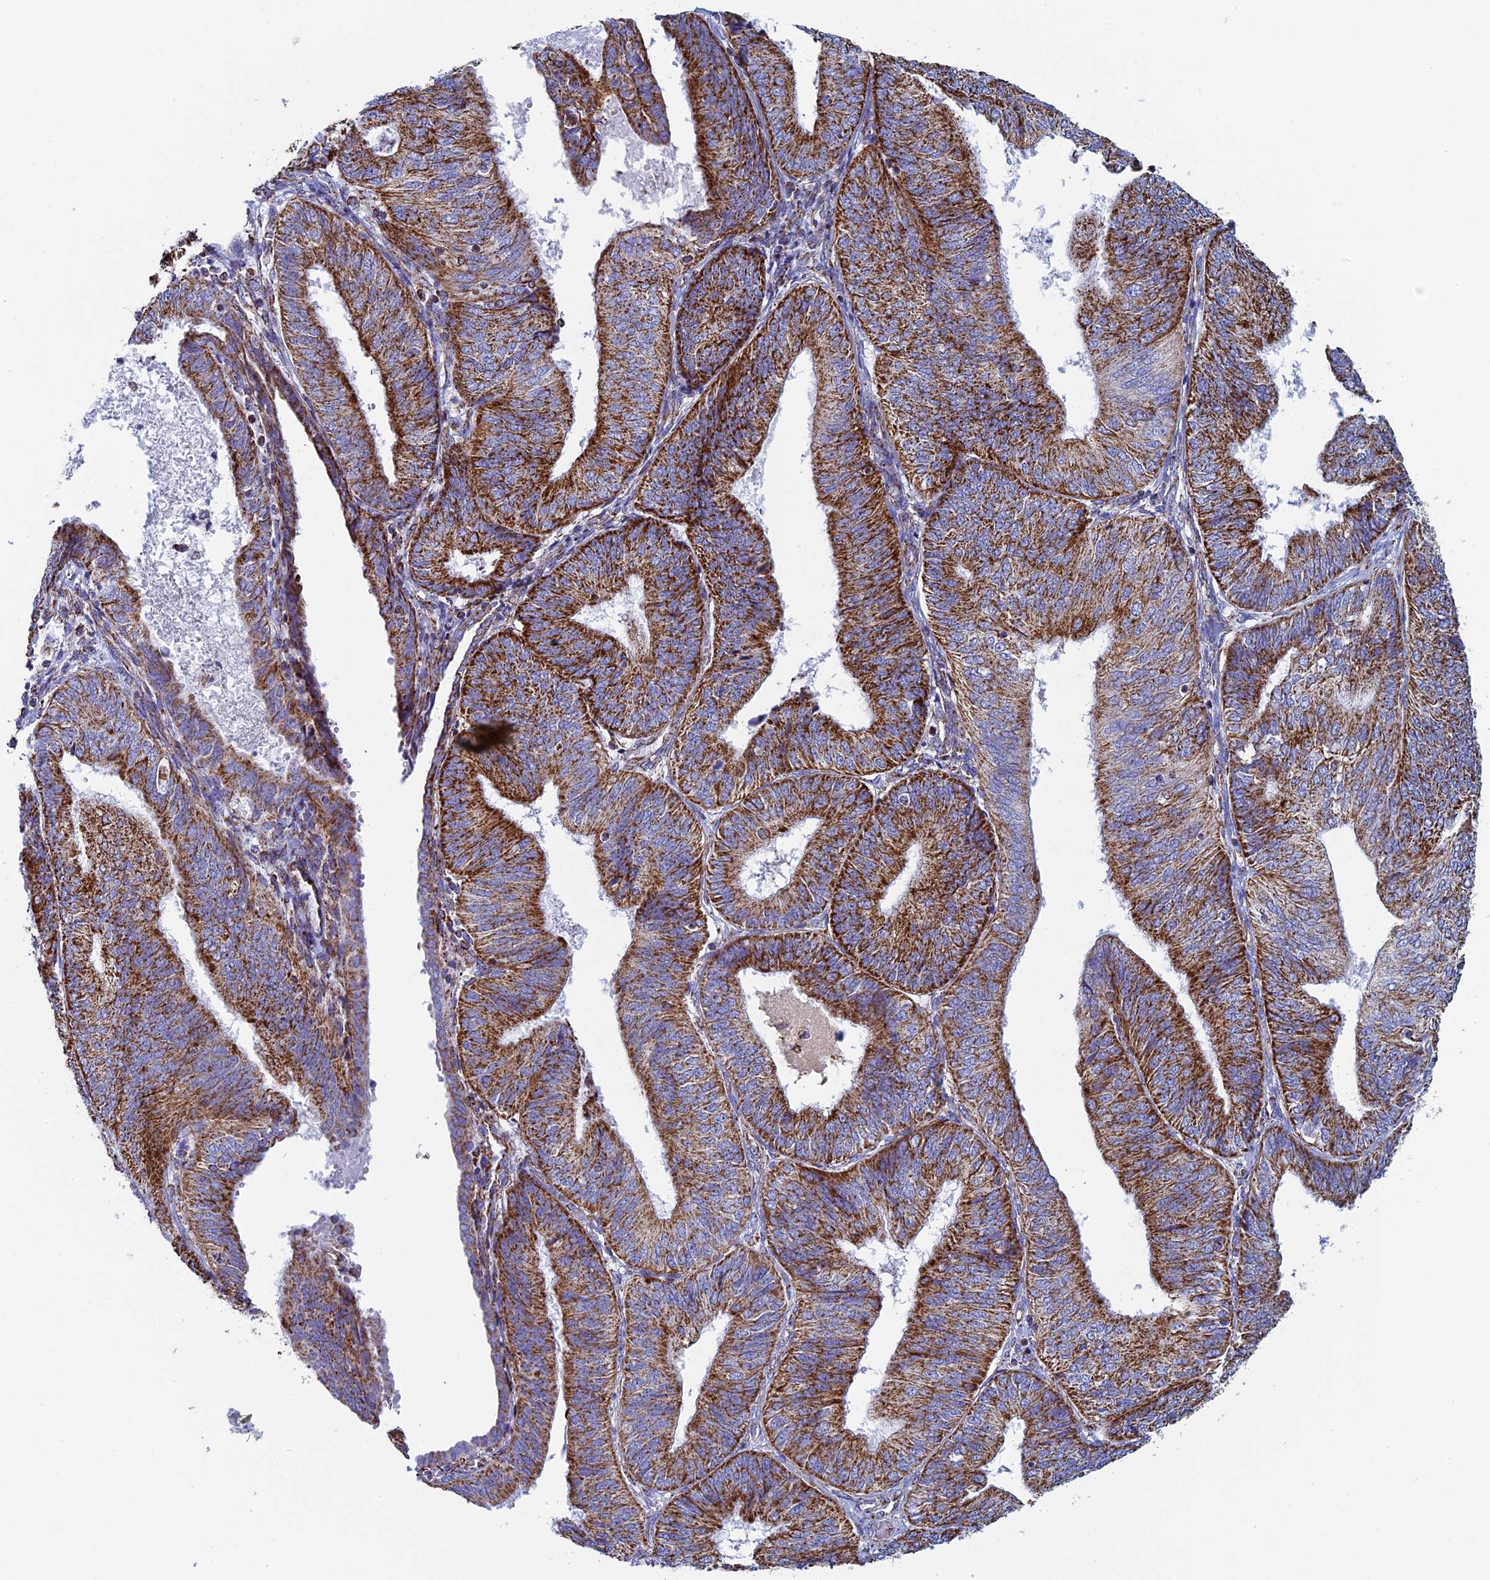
{"staining": {"intensity": "strong", "quantity": ">75%", "location": "cytoplasmic/membranous"}, "tissue": "endometrial cancer", "cell_type": "Tumor cells", "image_type": "cancer", "snomed": [{"axis": "morphology", "description": "Adenocarcinoma, NOS"}, {"axis": "topography", "description": "Endometrium"}], "caption": "Immunohistochemical staining of human endometrial cancer demonstrates high levels of strong cytoplasmic/membranous staining in approximately >75% of tumor cells.", "gene": "UQCRFS1", "patient": {"sex": "female", "age": 58}}